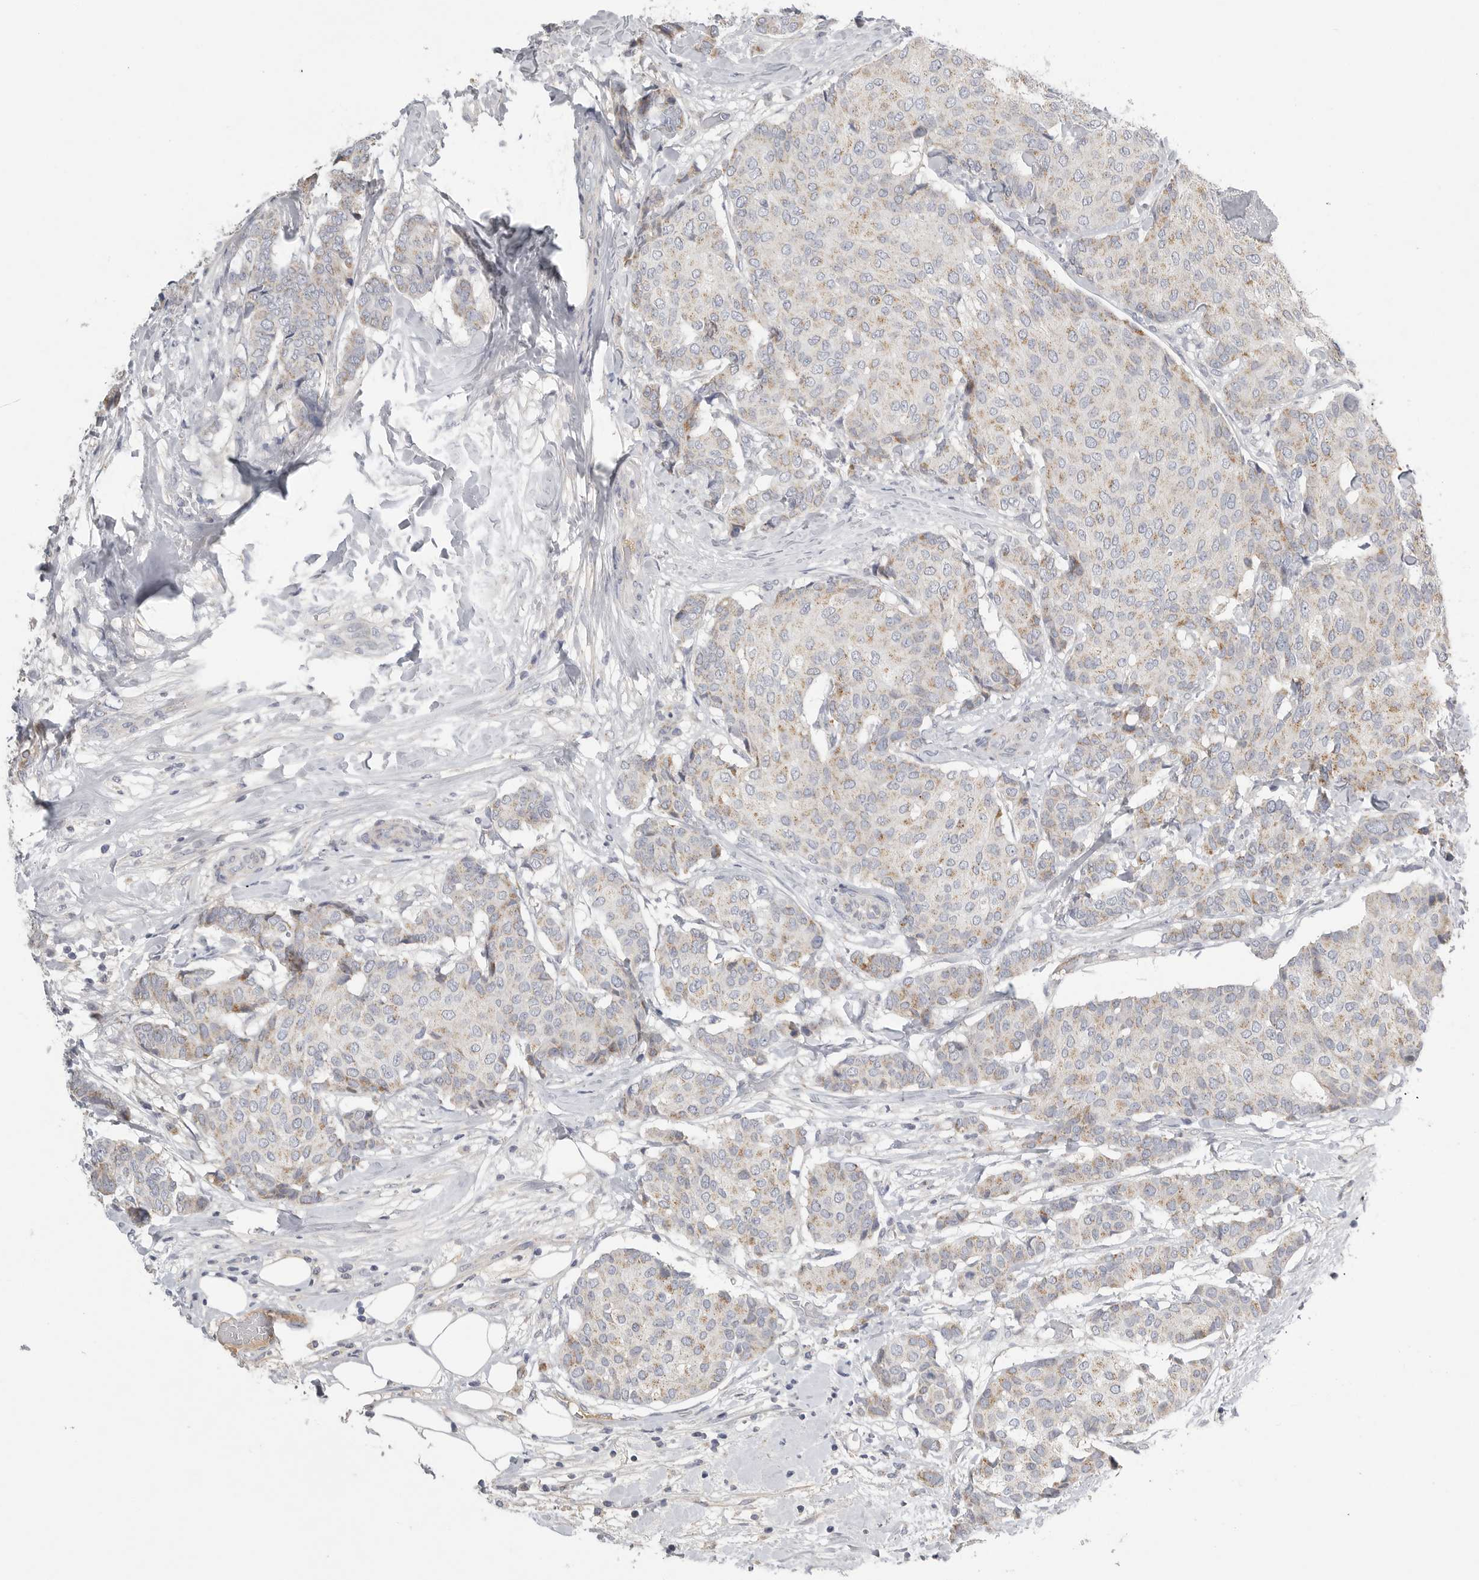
{"staining": {"intensity": "weak", "quantity": ">75%", "location": "cytoplasmic/membranous"}, "tissue": "breast cancer", "cell_type": "Tumor cells", "image_type": "cancer", "snomed": [{"axis": "morphology", "description": "Duct carcinoma"}, {"axis": "topography", "description": "Breast"}], "caption": "A brown stain labels weak cytoplasmic/membranous positivity of a protein in breast infiltrating ductal carcinoma tumor cells.", "gene": "SDC3", "patient": {"sex": "female", "age": 75}}